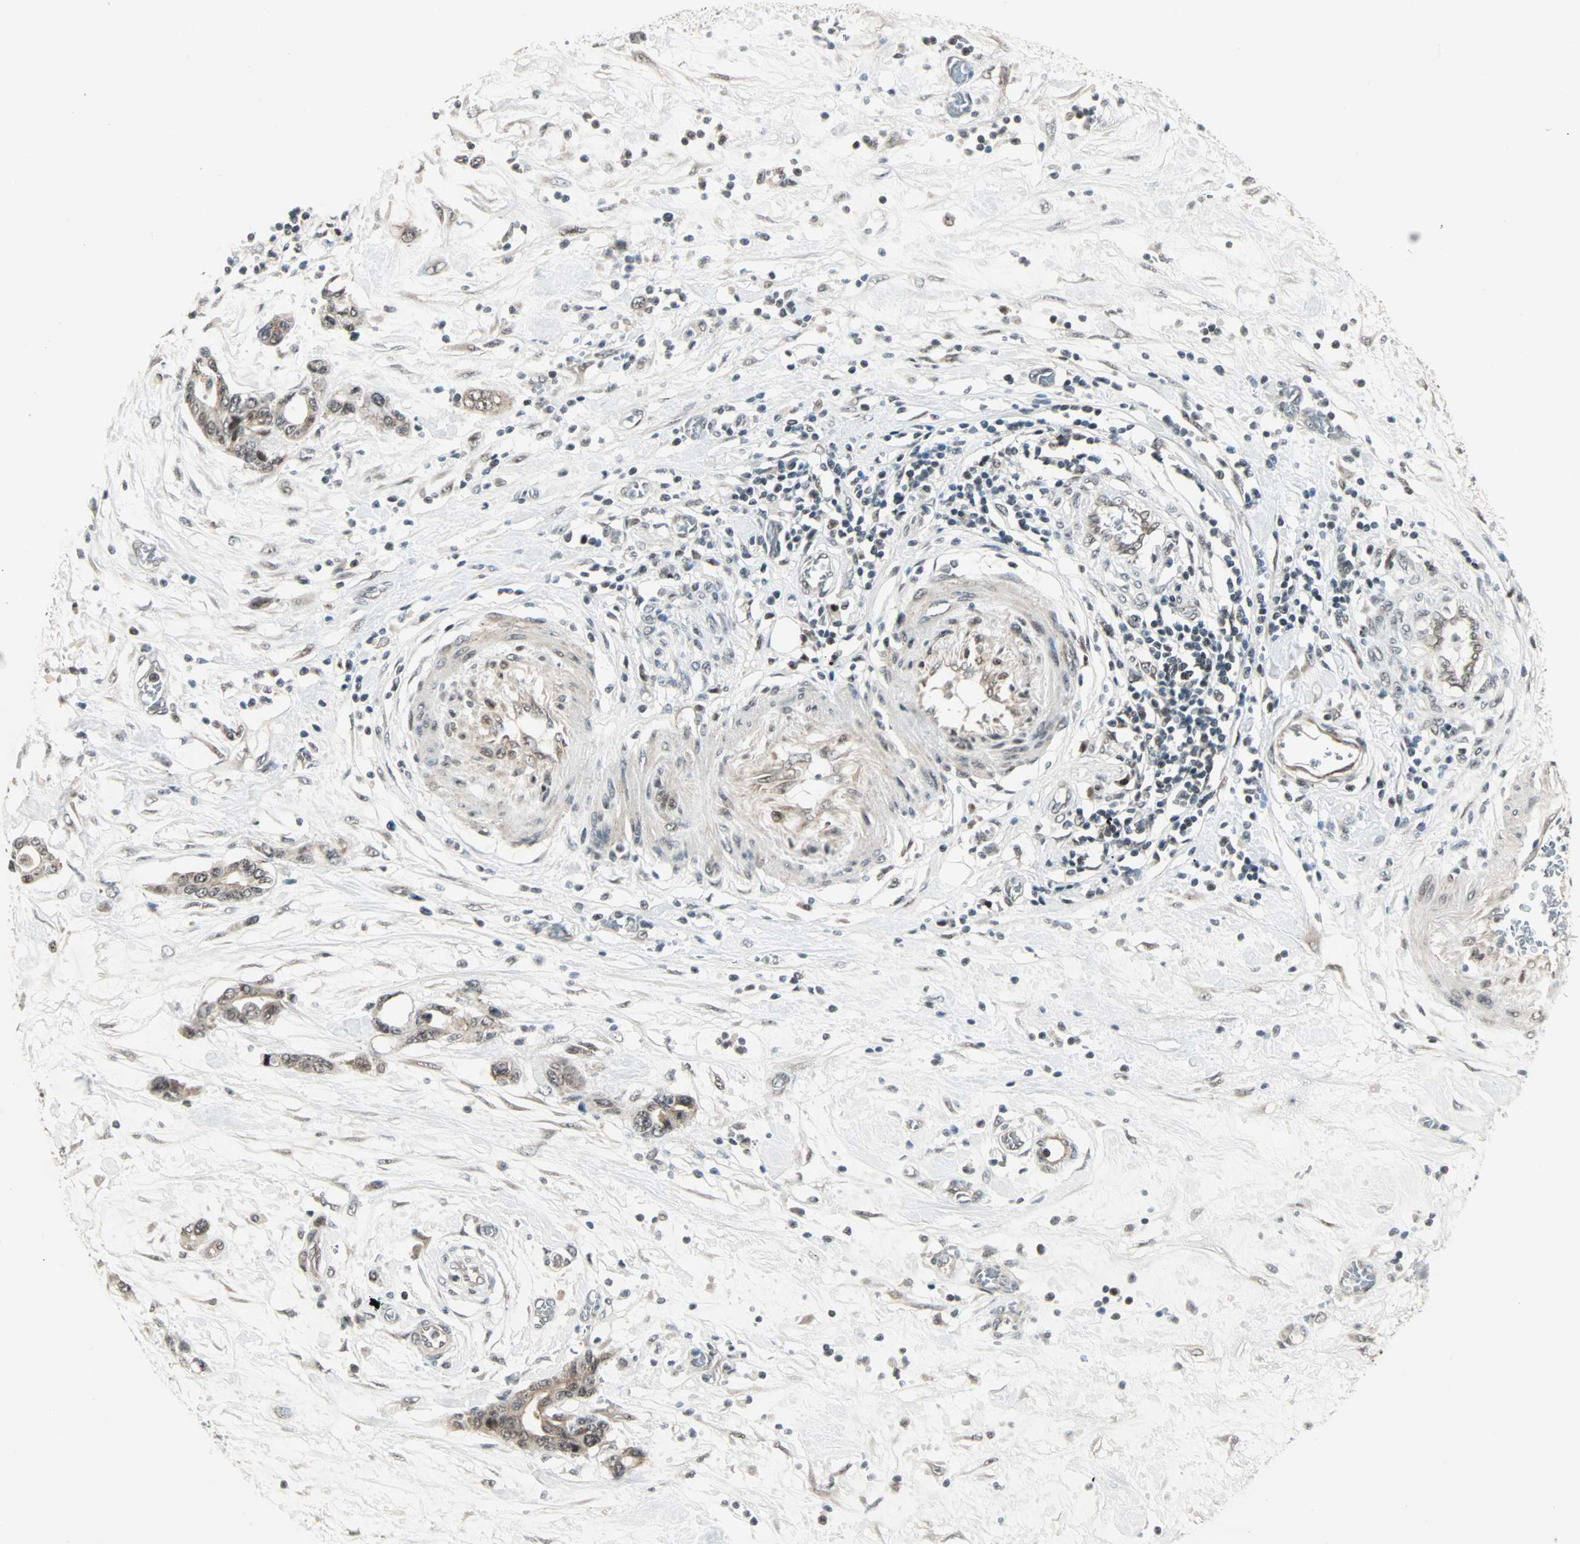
{"staining": {"intensity": "weak", "quantity": "25%-75%", "location": "cytoplasmic/membranous,nuclear"}, "tissue": "pancreatic cancer", "cell_type": "Tumor cells", "image_type": "cancer", "snomed": [{"axis": "morphology", "description": "Adenocarcinoma, NOS"}, {"axis": "topography", "description": "Pancreas"}], "caption": "Protein expression analysis of human pancreatic cancer reveals weak cytoplasmic/membranous and nuclear expression in approximately 25%-75% of tumor cells. (DAB = brown stain, brightfield microscopy at high magnification).", "gene": "CBX4", "patient": {"sex": "female", "age": 57}}